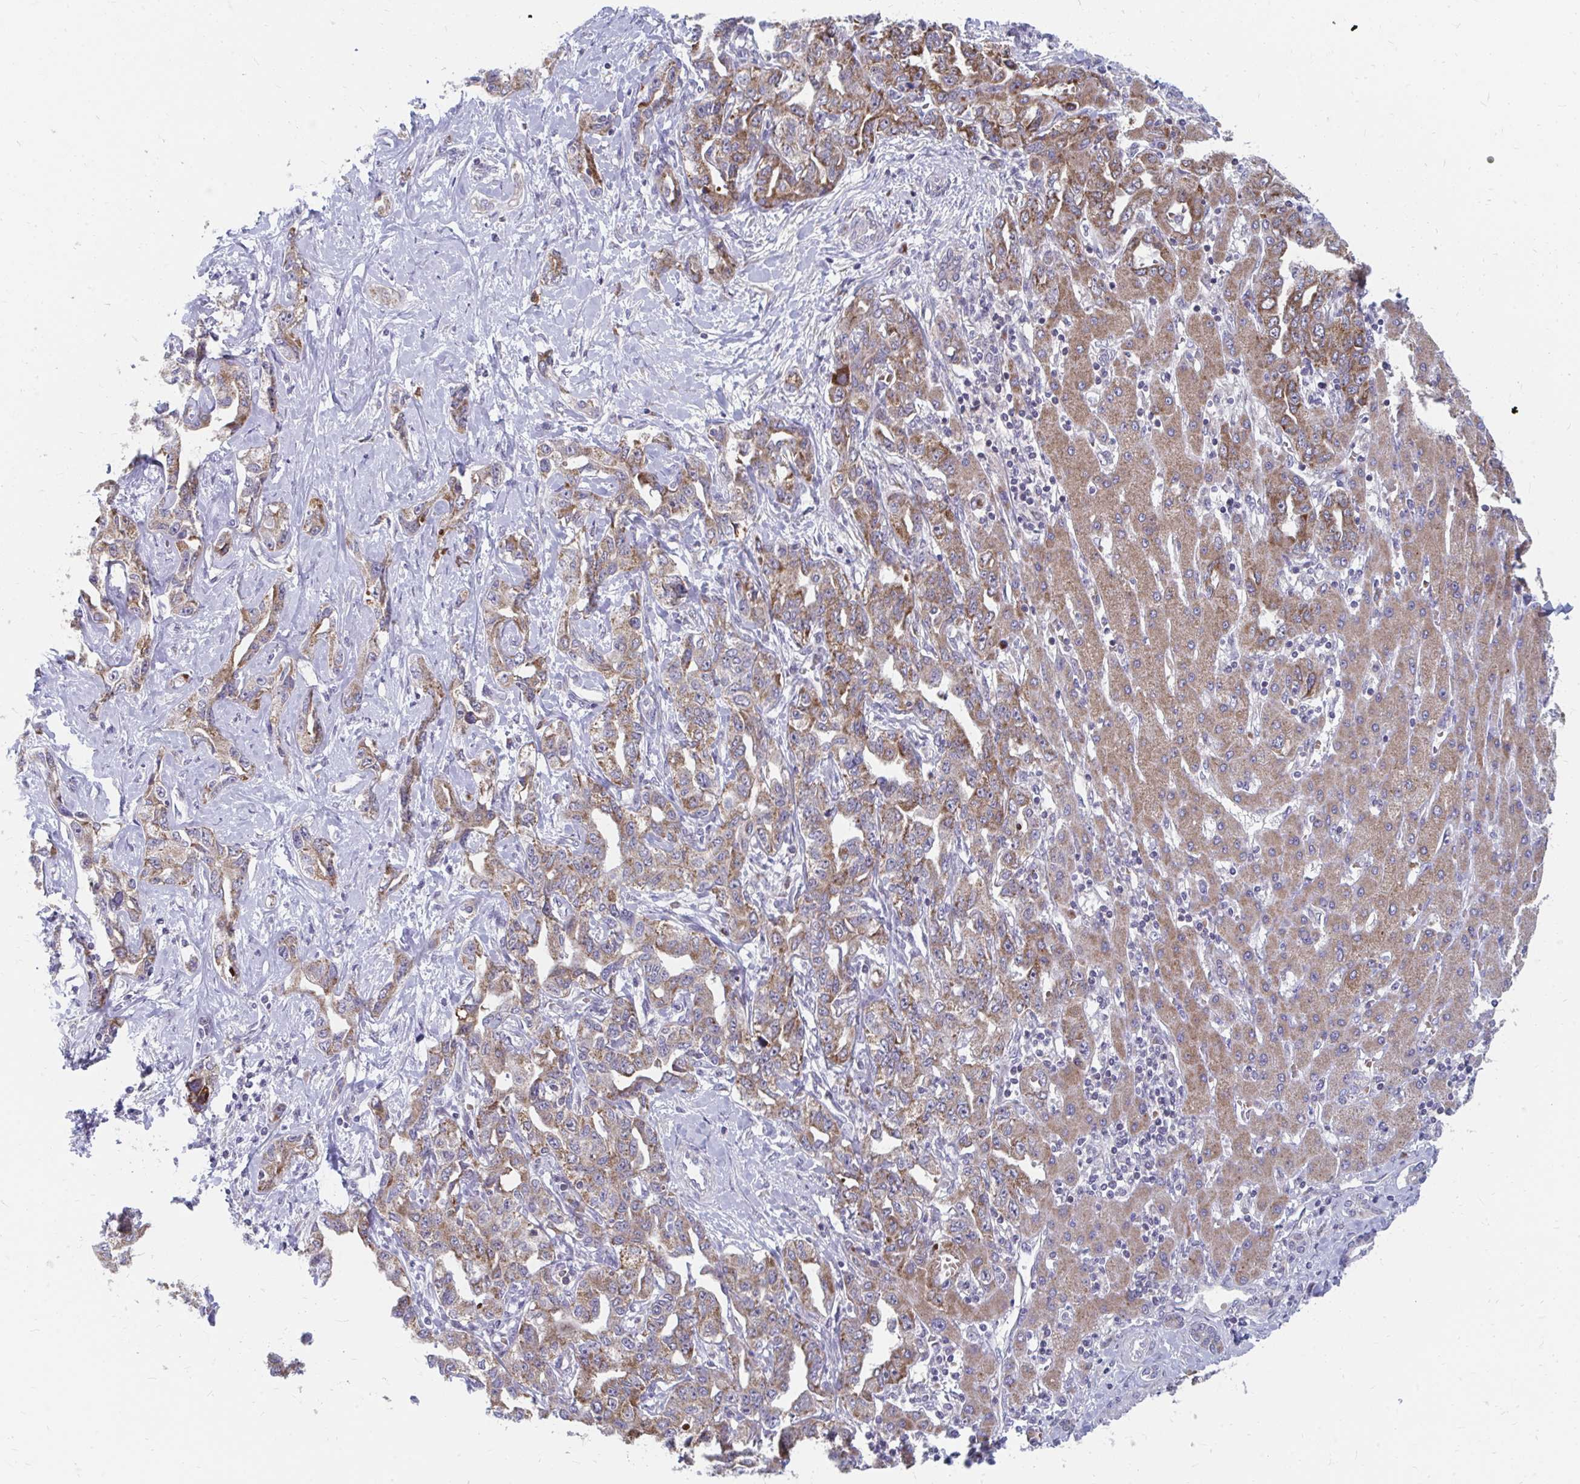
{"staining": {"intensity": "moderate", "quantity": ">75%", "location": "cytoplasmic/membranous"}, "tissue": "liver cancer", "cell_type": "Tumor cells", "image_type": "cancer", "snomed": [{"axis": "morphology", "description": "Cholangiocarcinoma"}, {"axis": "topography", "description": "Liver"}], "caption": "Liver cancer (cholangiocarcinoma) stained with a protein marker displays moderate staining in tumor cells.", "gene": "PABIR3", "patient": {"sex": "male", "age": 59}}